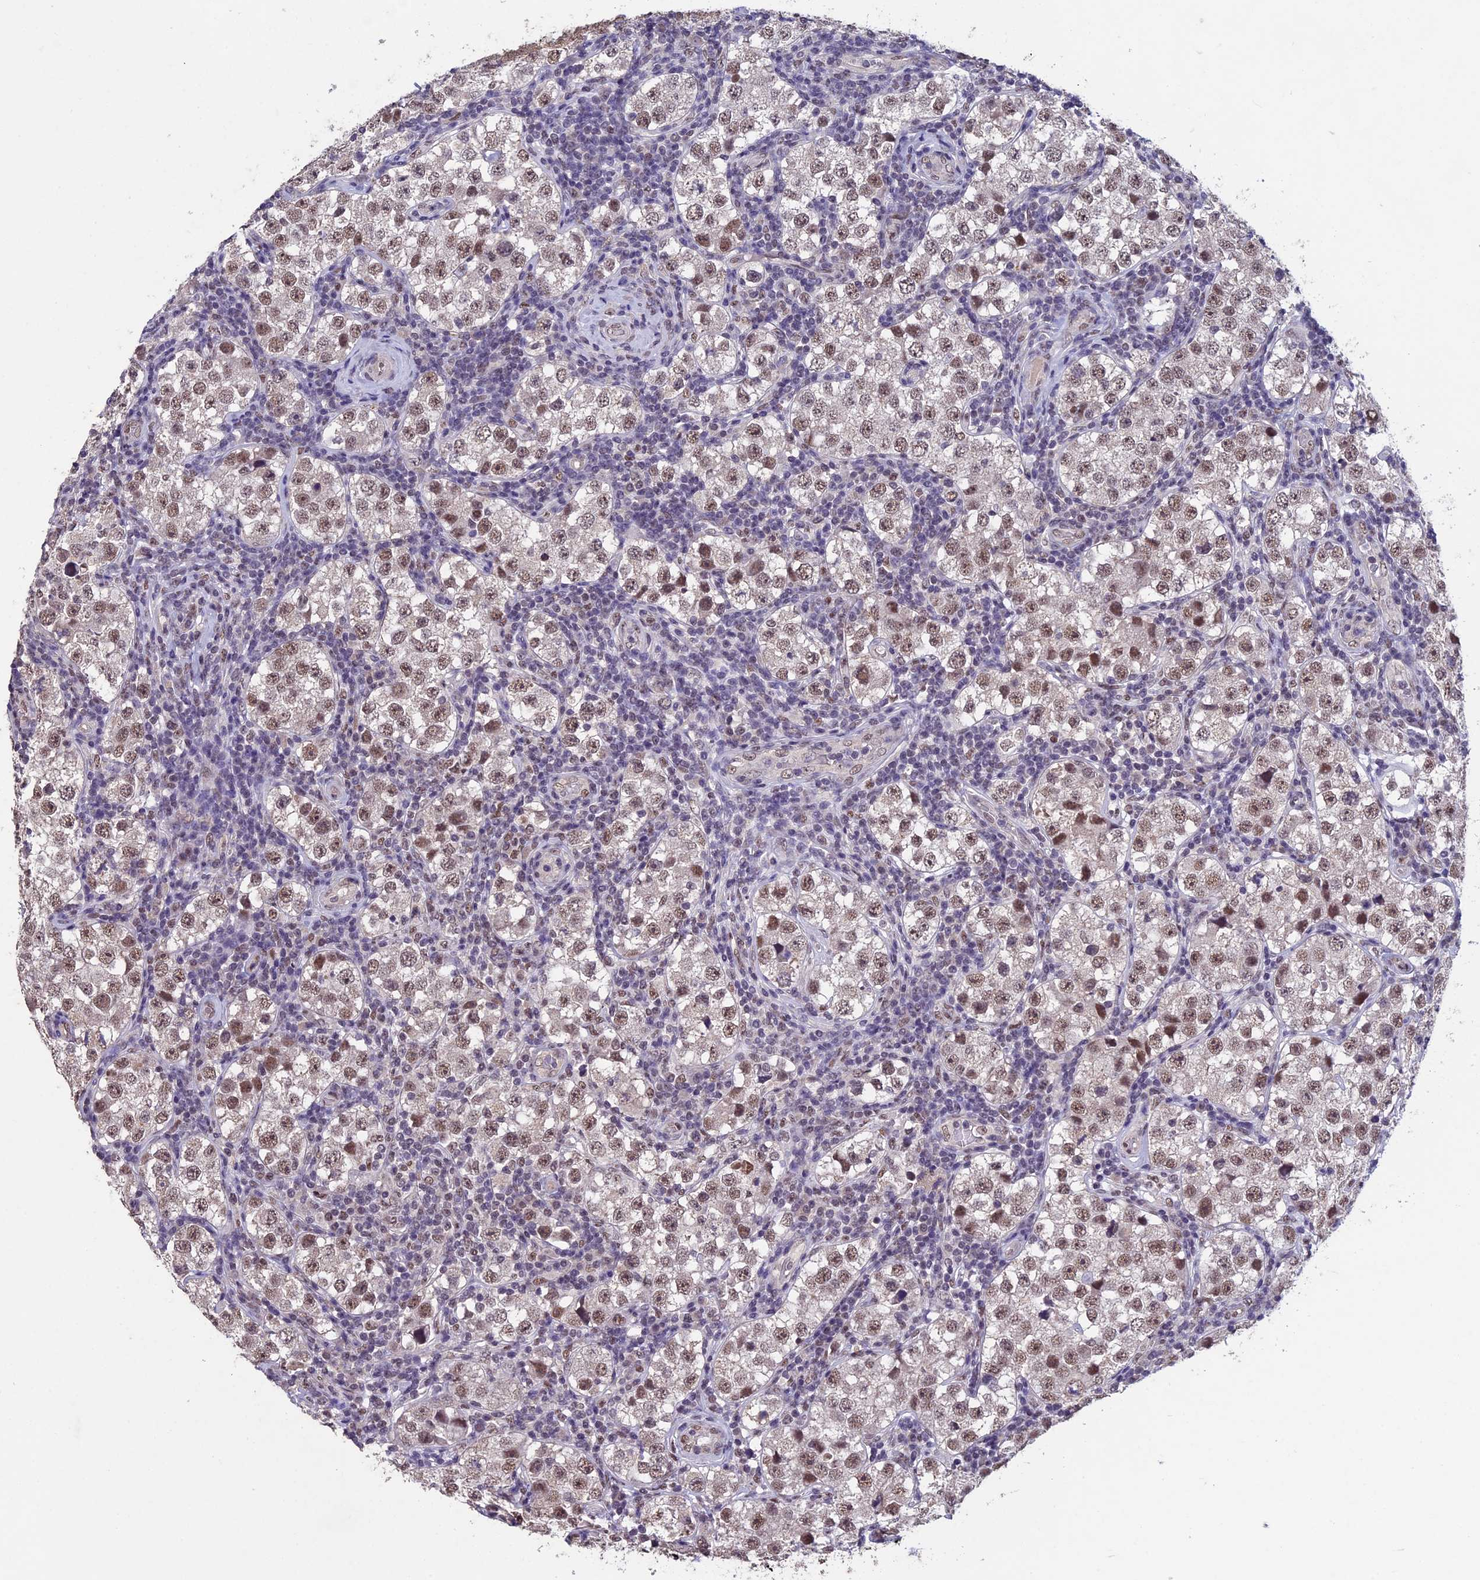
{"staining": {"intensity": "moderate", "quantity": ">75%", "location": "nuclear"}, "tissue": "testis cancer", "cell_type": "Tumor cells", "image_type": "cancer", "snomed": [{"axis": "morphology", "description": "Seminoma, NOS"}, {"axis": "topography", "description": "Testis"}], "caption": "Protein staining demonstrates moderate nuclear positivity in approximately >75% of tumor cells in seminoma (testis). (DAB (3,3'-diaminobenzidine) IHC with brightfield microscopy, high magnification).", "gene": "RNF40", "patient": {"sex": "male", "age": 34}}